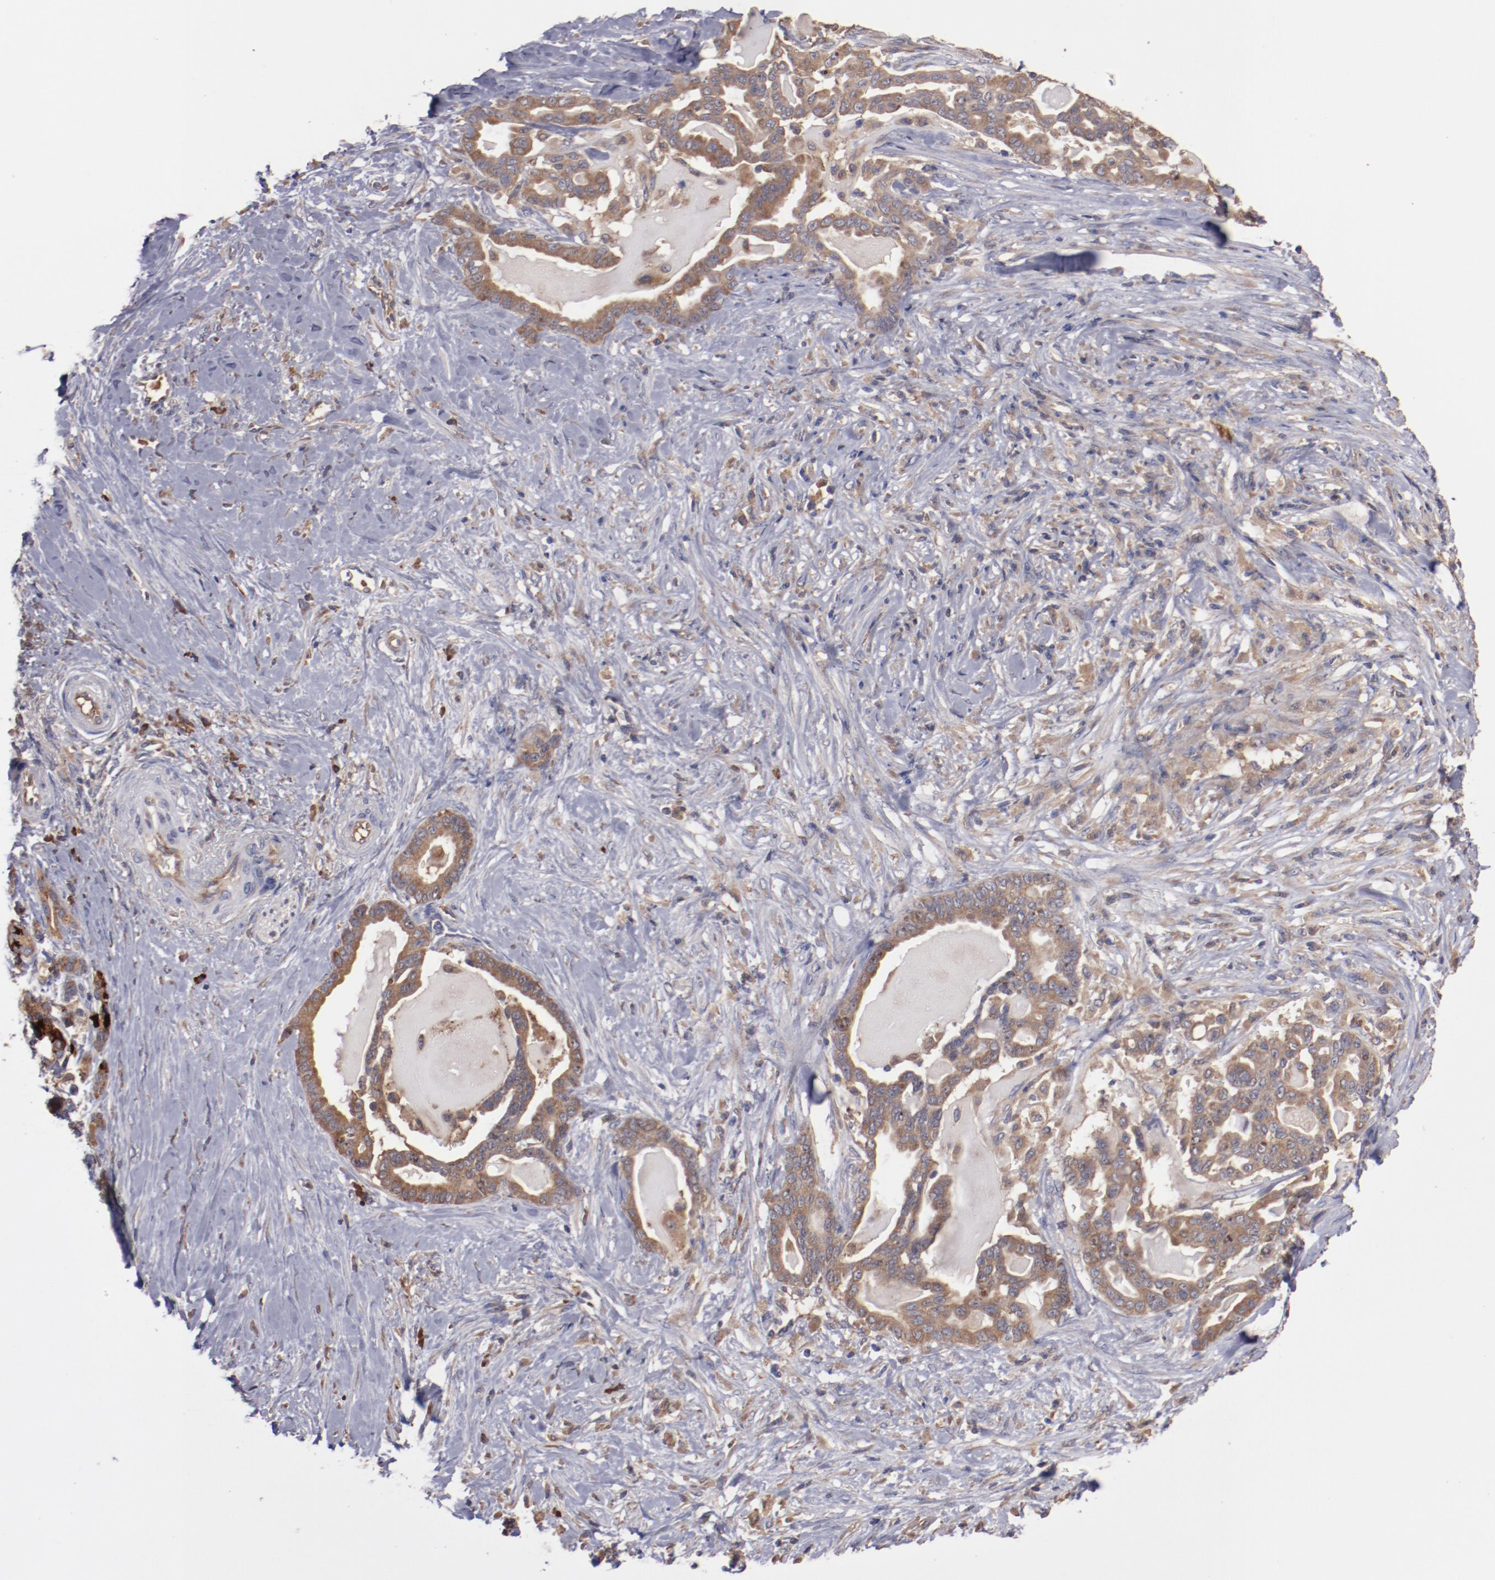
{"staining": {"intensity": "moderate", "quantity": ">75%", "location": "cytoplasmic/membranous"}, "tissue": "pancreatic cancer", "cell_type": "Tumor cells", "image_type": "cancer", "snomed": [{"axis": "morphology", "description": "Adenocarcinoma, NOS"}, {"axis": "topography", "description": "Pancreas"}], "caption": "The immunohistochemical stain highlights moderate cytoplasmic/membranous positivity in tumor cells of pancreatic cancer tissue.", "gene": "NFKBIE", "patient": {"sex": "male", "age": 63}}